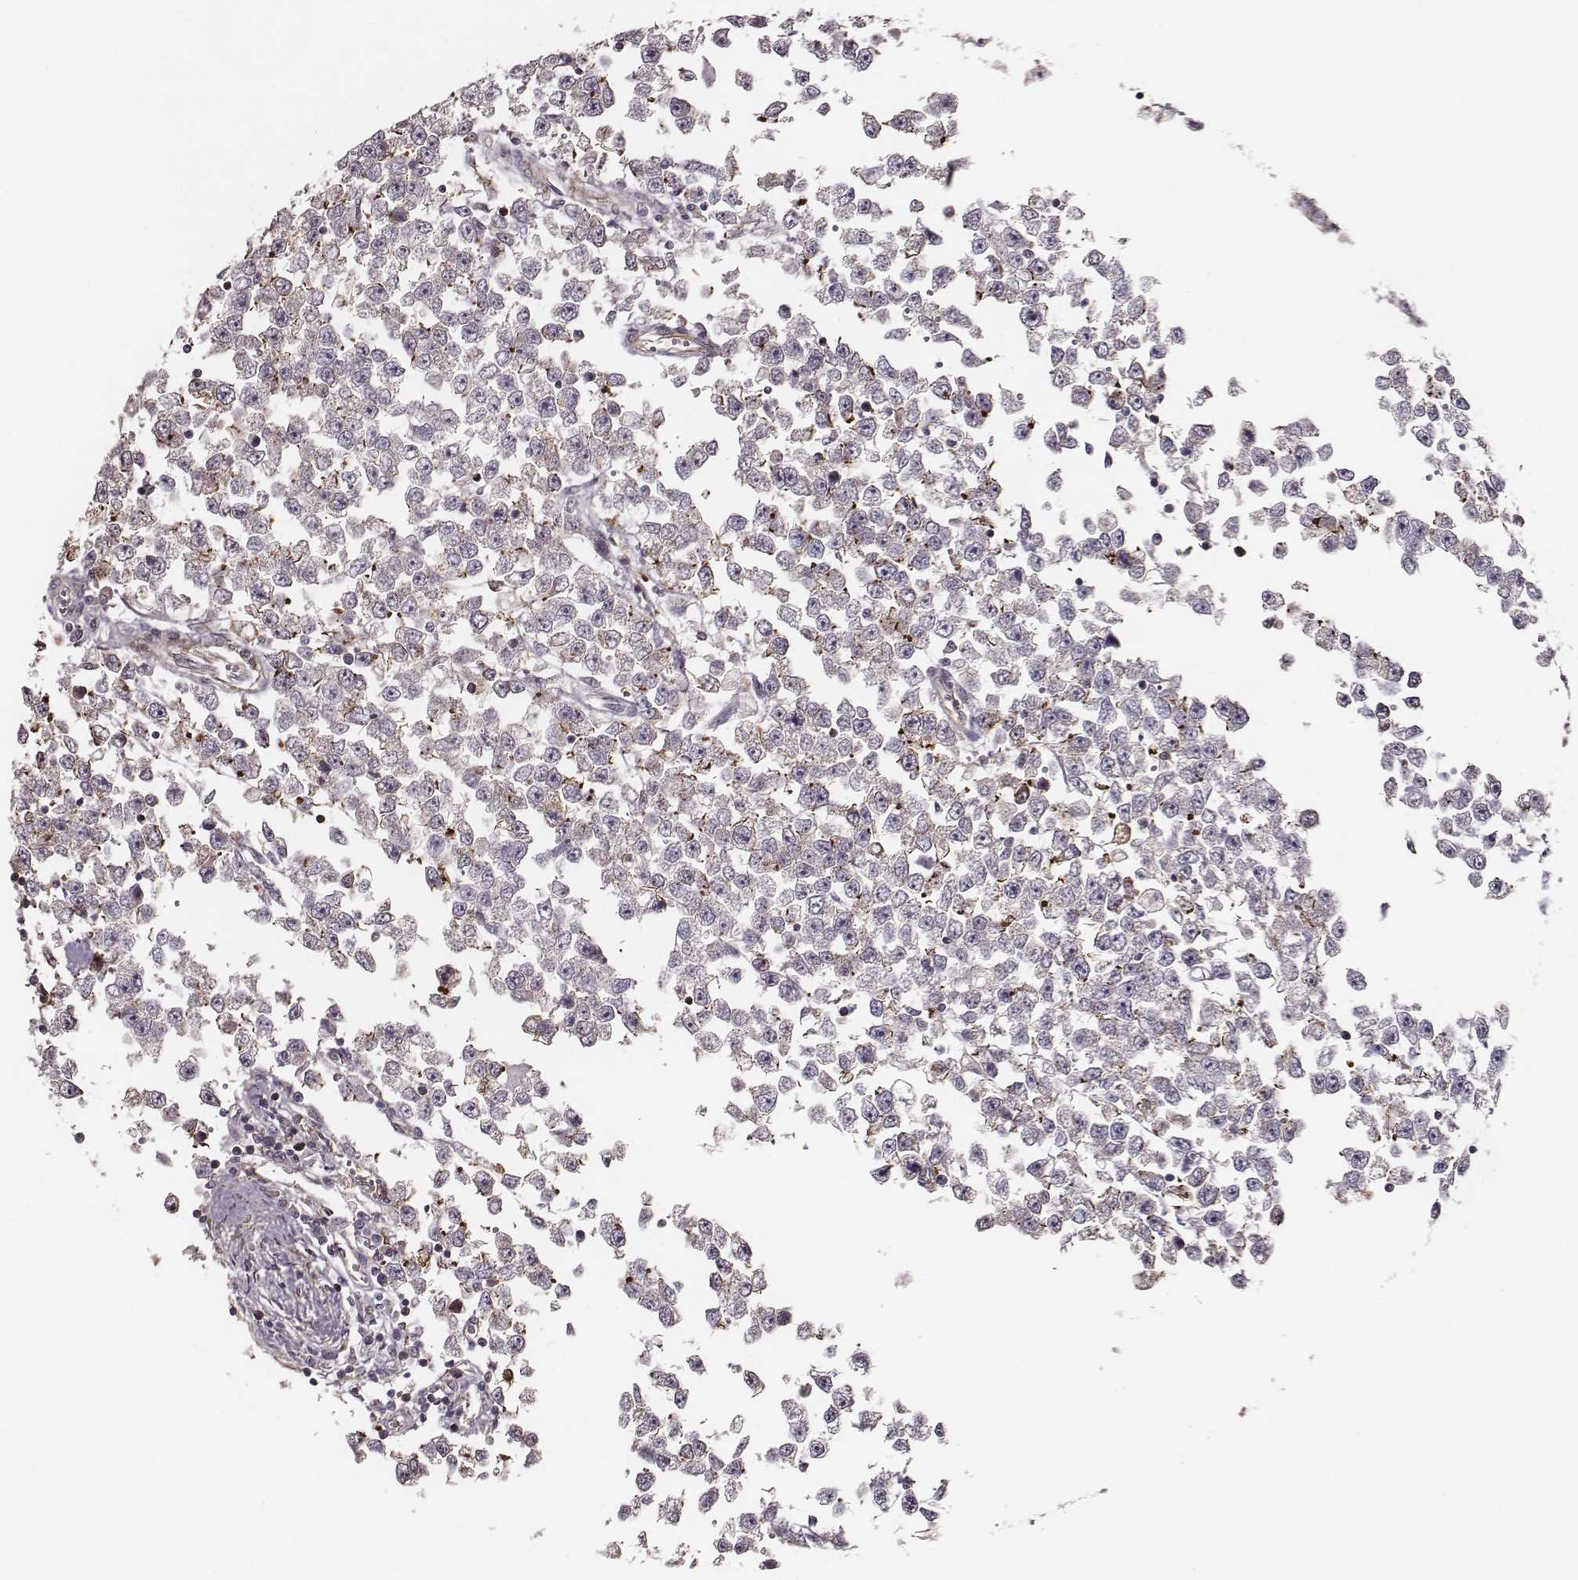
{"staining": {"intensity": "negative", "quantity": "none", "location": "none"}, "tissue": "testis cancer", "cell_type": "Tumor cells", "image_type": "cancer", "snomed": [{"axis": "morphology", "description": "Seminoma, NOS"}, {"axis": "topography", "description": "Testis"}], "caption": "High magnification brightfield microscopy of testis cancer (seminoma) stained with DAB (3,3'-diaminobenzidine) (brown) and counterstained with hematoxylin (blue): tumor cells show no significant expression.", "gene": "ZYX", "patient": {"sex": "male", "age": 34}}